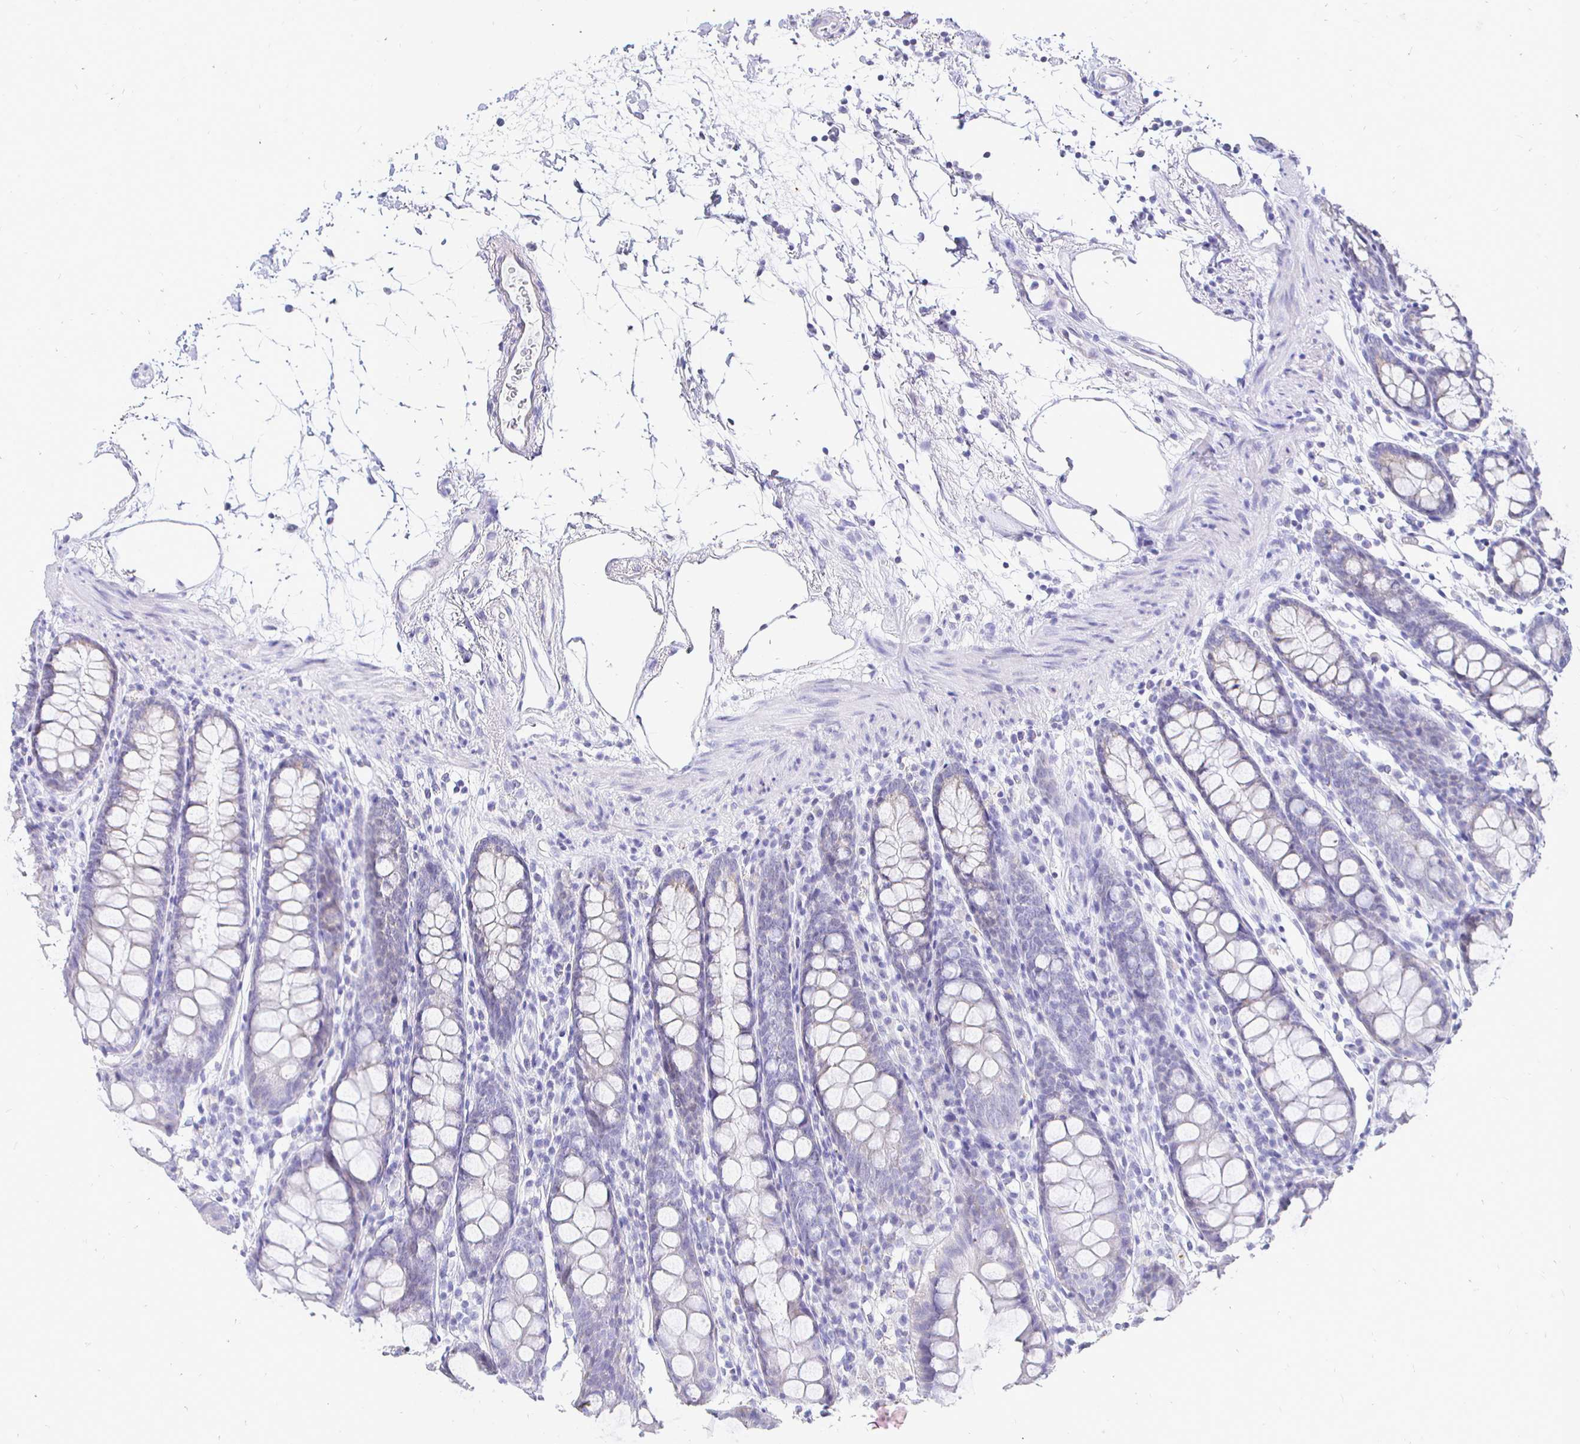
{"staining": {"intensity": "negative", "quantity": "none", "location": "none"}, "tissue": "colon", "cell_type": "Endothelial cells", "image_type": "normal", "snomed": [{"axis": "morphology", "description": "Normal tissue, NOS"}, {"axis": "topography", "description": "Colon"}], "caption": "Endothelial cells are negative for protein expression in normal human colon.", "gene": "CR2", "patient": {"sex": "female", "age": 84}}